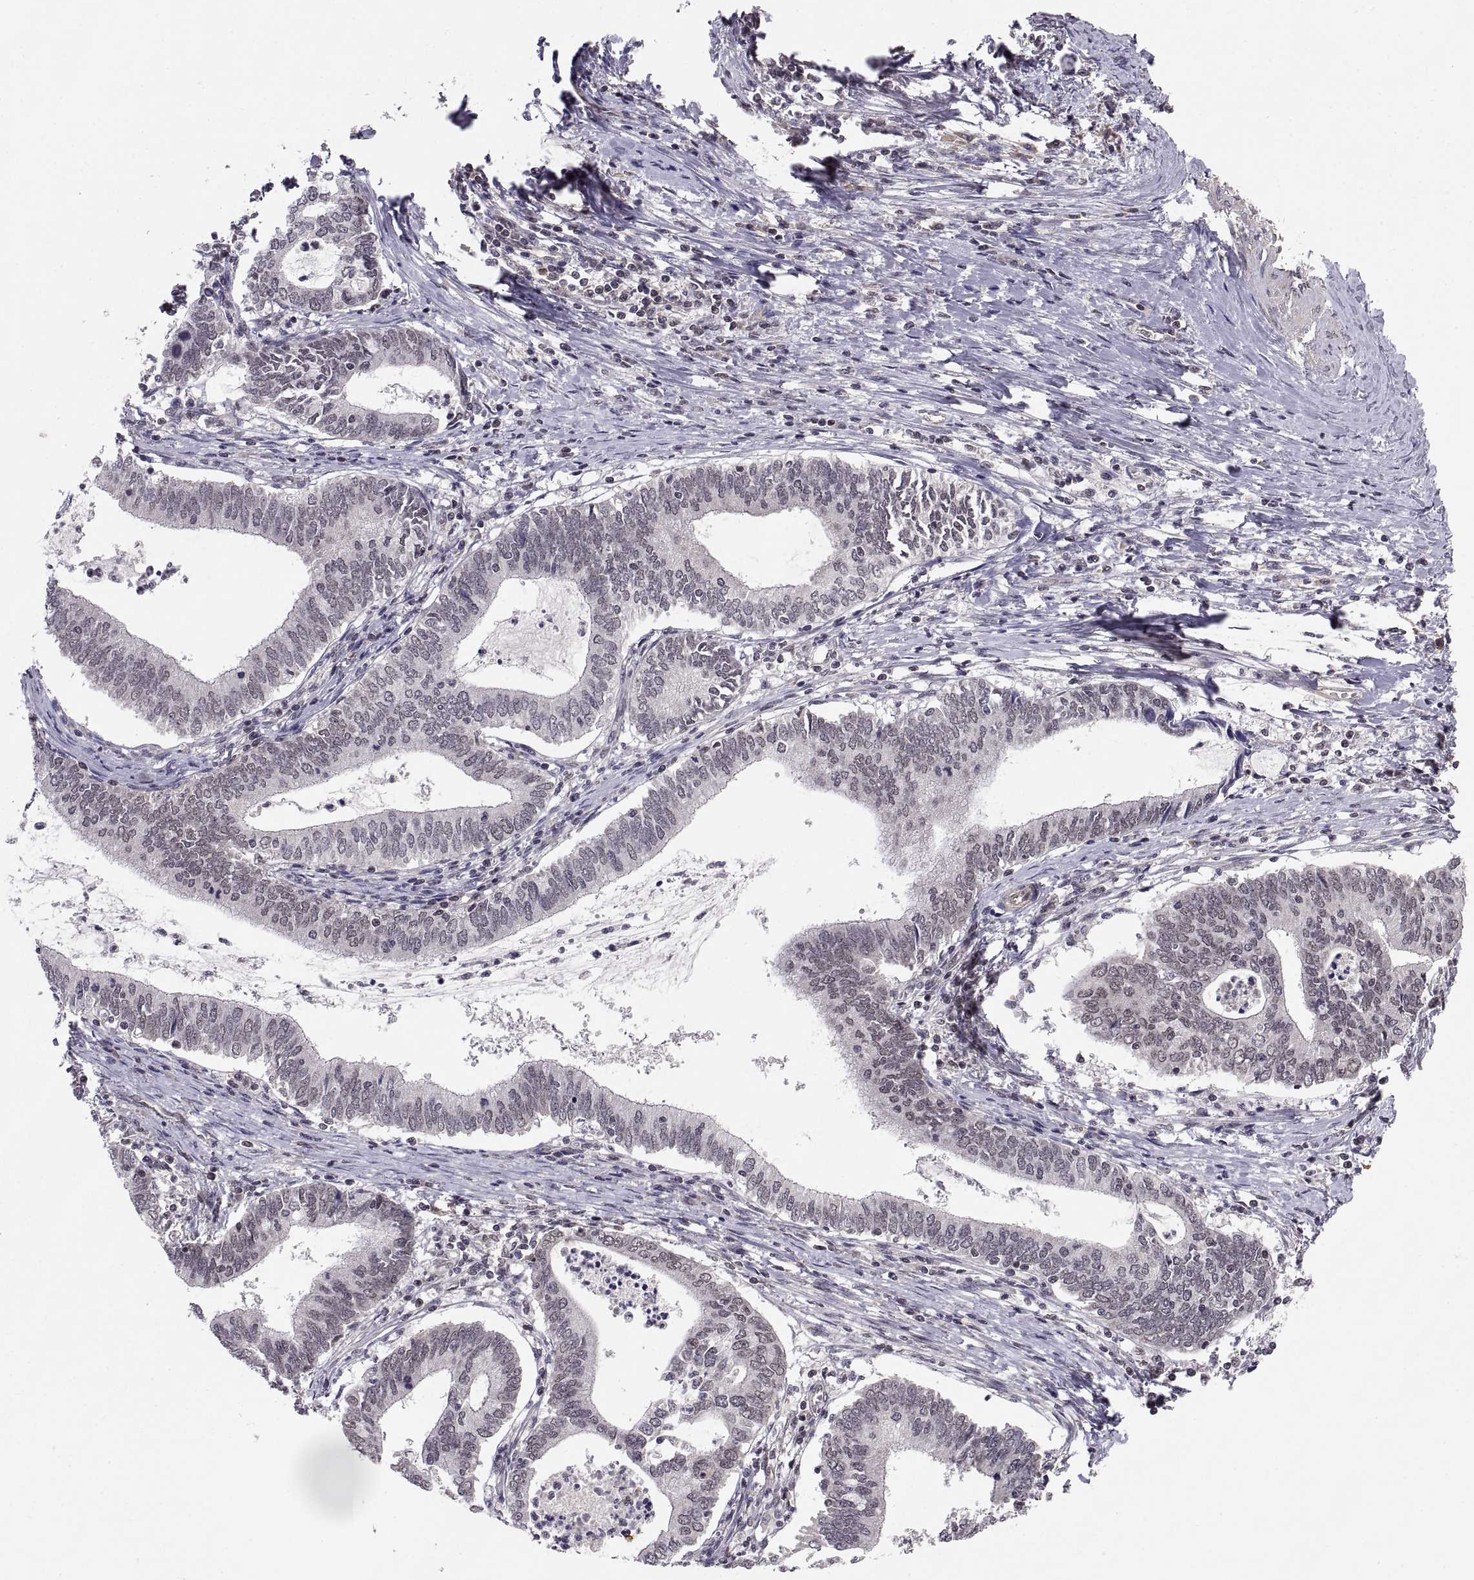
{"staining": {"intensity": "negative", "quantity": "none", "location": "none"}, "tissue": "cervical cancer", "cell_type": "Tumor cells", "image_type": "cancer", "snomed": [{"axis": "morphology", "description": "Adenocarcinoma, NOS"}, {"axis": "topography", "description": "Cervix"}], "caption": "Immunohistochemistry of human cervical adenocarcinoma shows no expression in tumor cells.", "gene": "ABL2", "patient": {"sex": "female", "age": 42}}